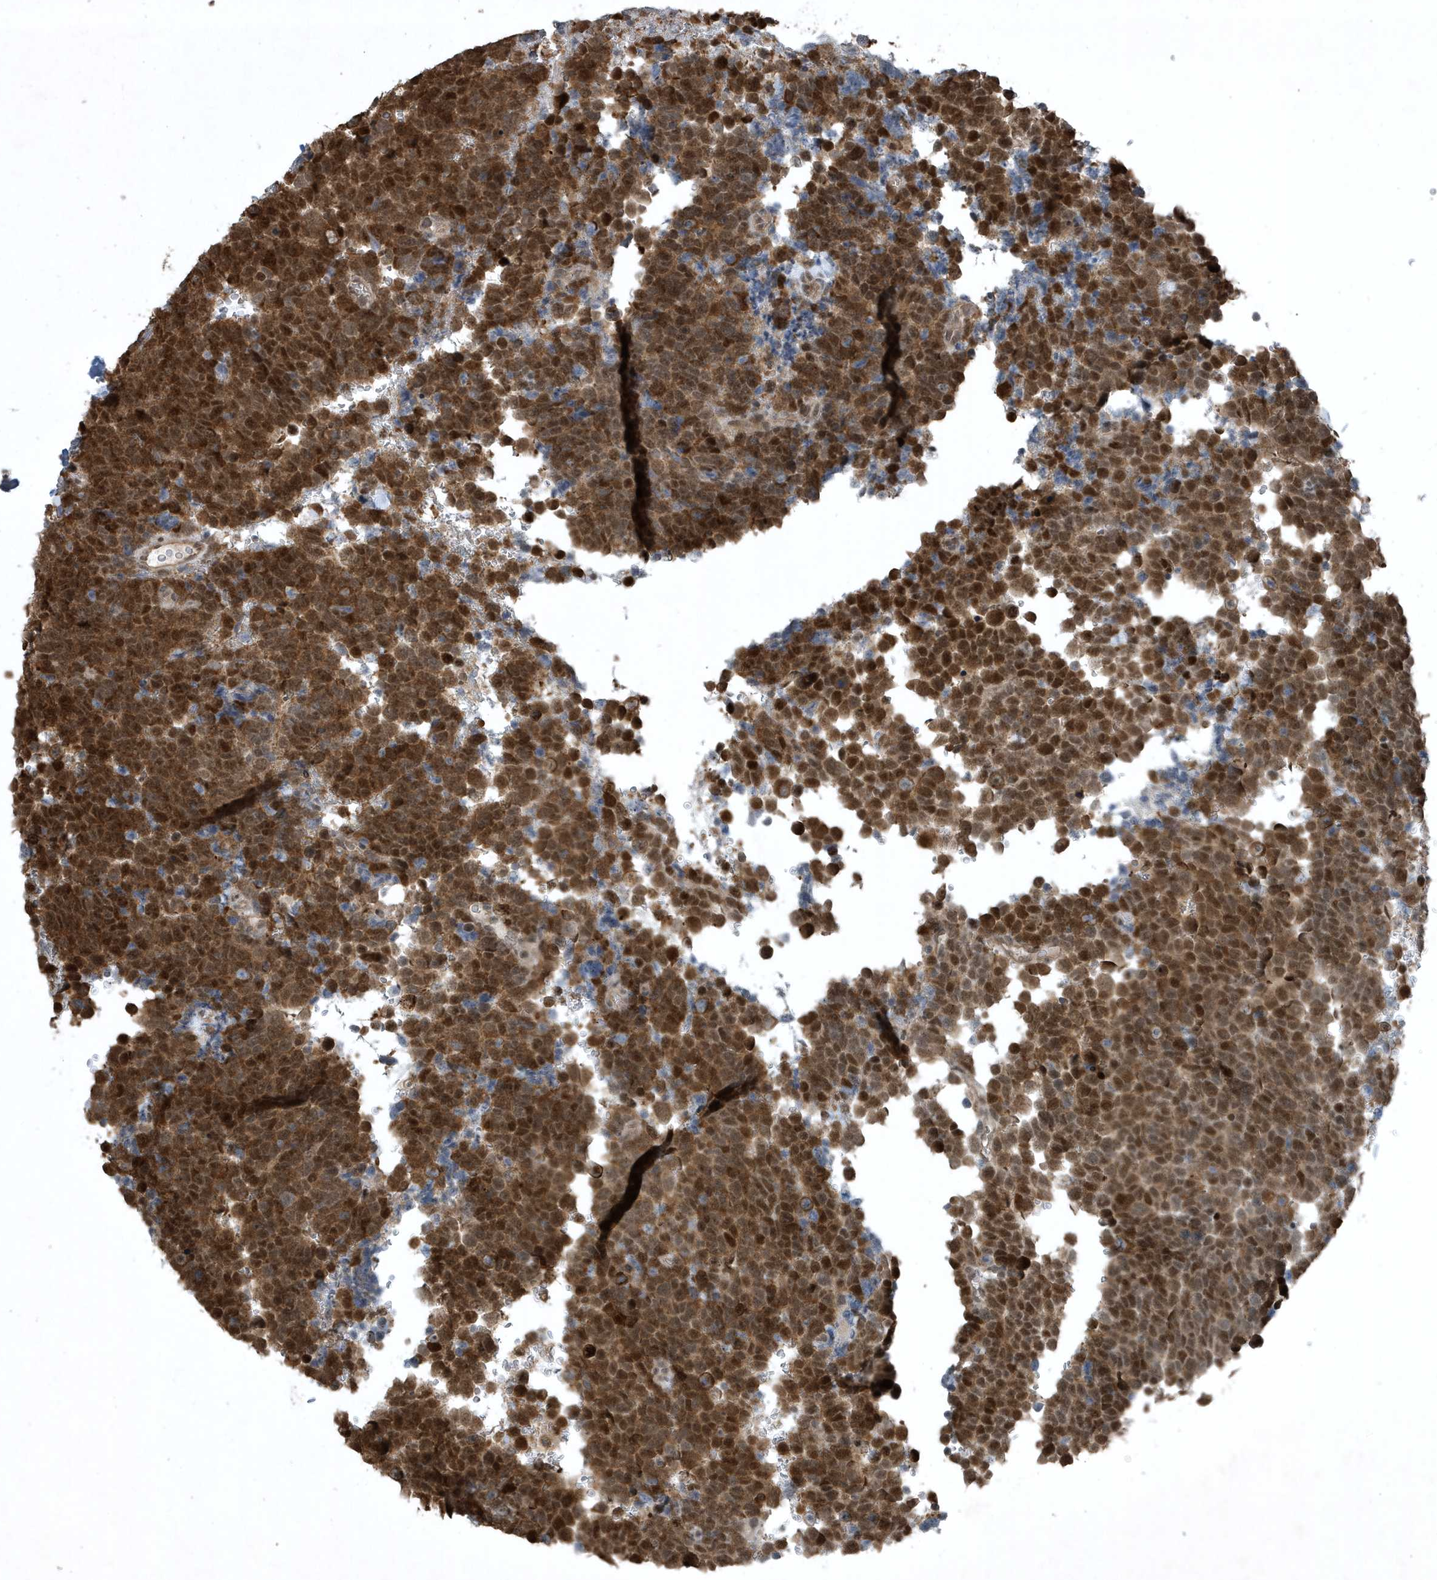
{"staining": {"intensity": "moderate", "quantity": ">75%", "location": "cytoplasmic/membranous,nuclear"}, "tissue": "urothelial cancer", "cell_type": "Tumor cells", "image_type": "cancer", "snomed": [{"axis": "morphology", "description": "Urothelial carcinoma, High grade"}, {"axis": "topography", "description": "Urinary bladder"}], "caption": "A high-resolution photomicrograph shows immunohistochemistry staining of urothelial cancer, which shows moderate cytoplasmic/membranous and nuclear expression in about >75% of tumor cells. (brown staining indicates protein expression, while blue staining denotes nuclei).", "gene": "HSPA1A", "patient": {"sex": "female", "age": 82}}